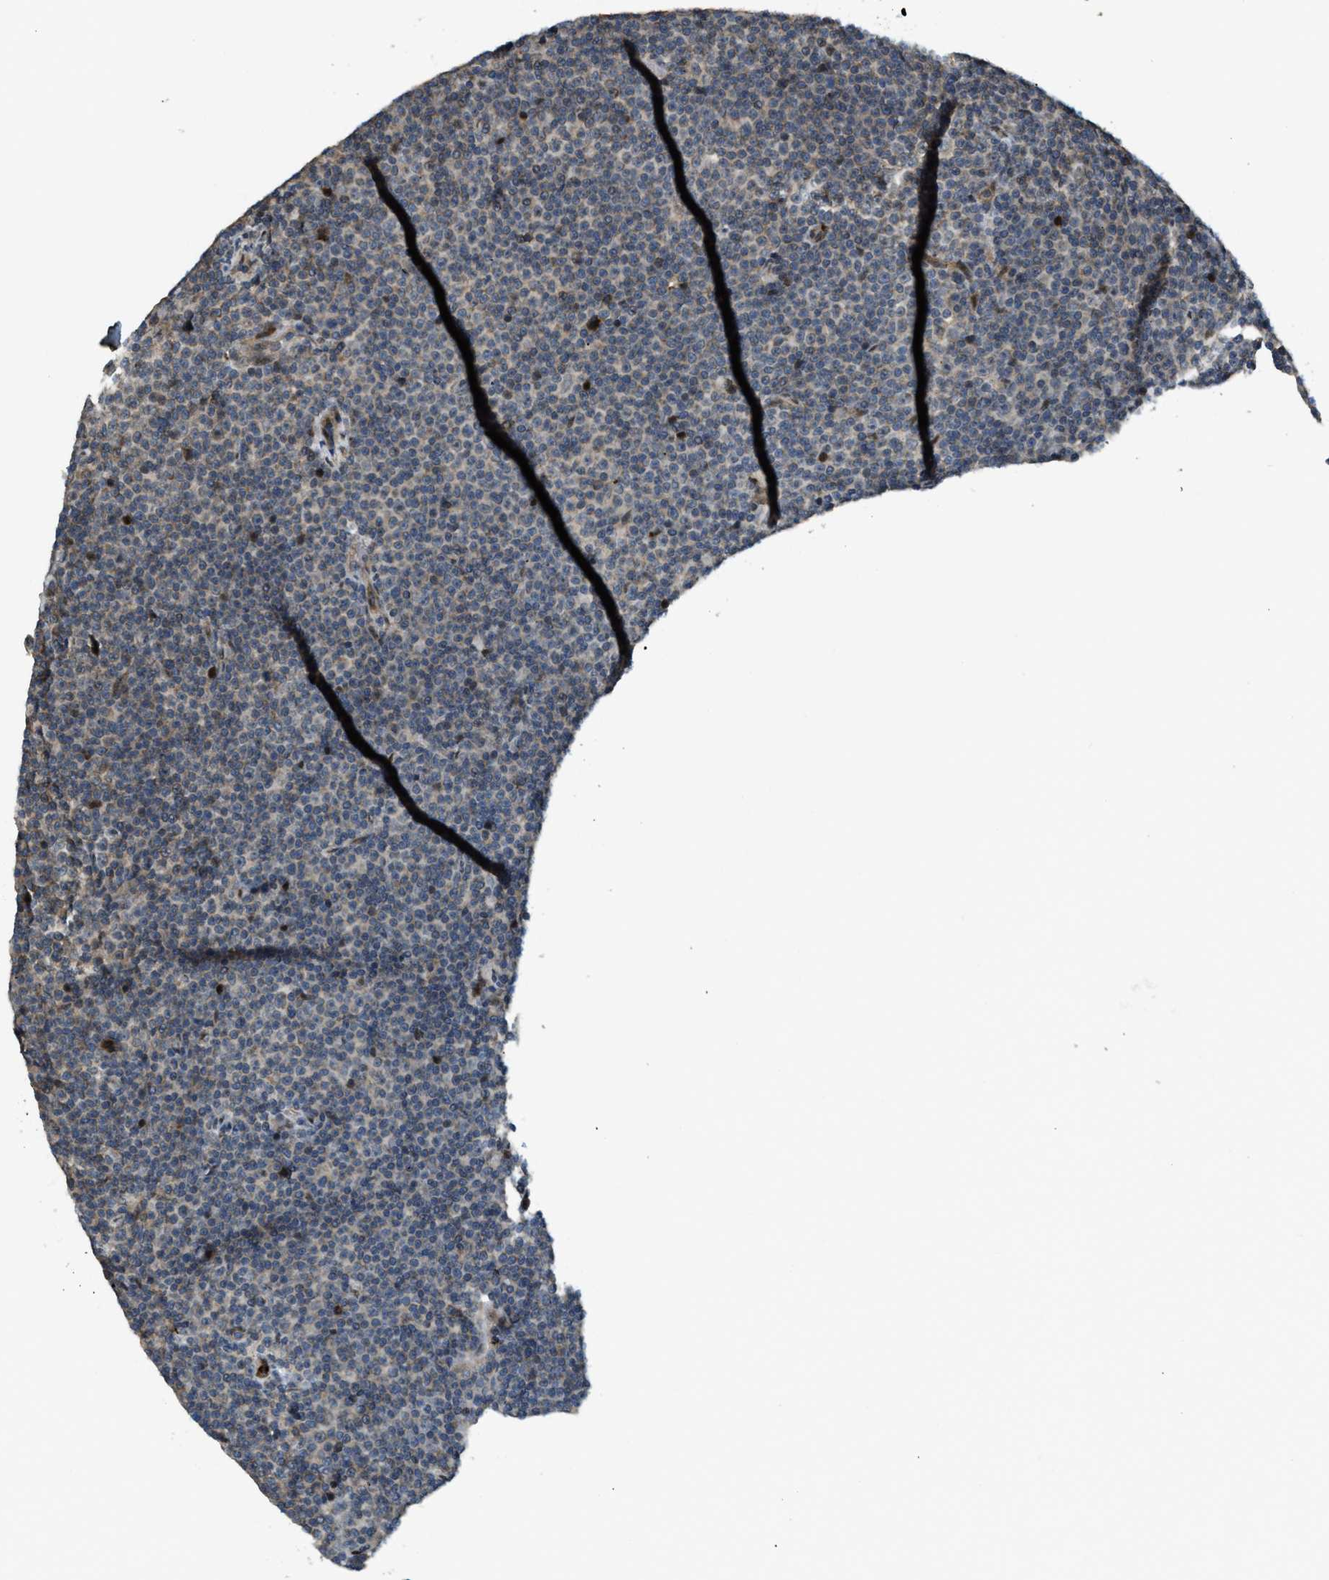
{"staining": {"intensity": "weak", "quantity": "<25%", "location": "cytoplasmic/membranous,nuclear"}, "tissue": "lymphoma", "cell_type": "Tumor cells", "image_type": "cancer", "snomed": [{"axis": "morphology", "description": "Malignant lymphoma, non-Hodgkin's type, Low grade"}, {"axis": "topography", "description": "Lymph node"}], "caption": "DAB (3,3'-diaminobenzidine) immunohistochemical staining of human low-grade malignant lymphoma, non-Hodgkin's type exhibits no significant staining in tumor cells. (Brightfield microscopy of DAB immunohistochemistry at high magnification).", "gene": "TRAPPC14", "patient": {"sex": "female", "age": 67}}